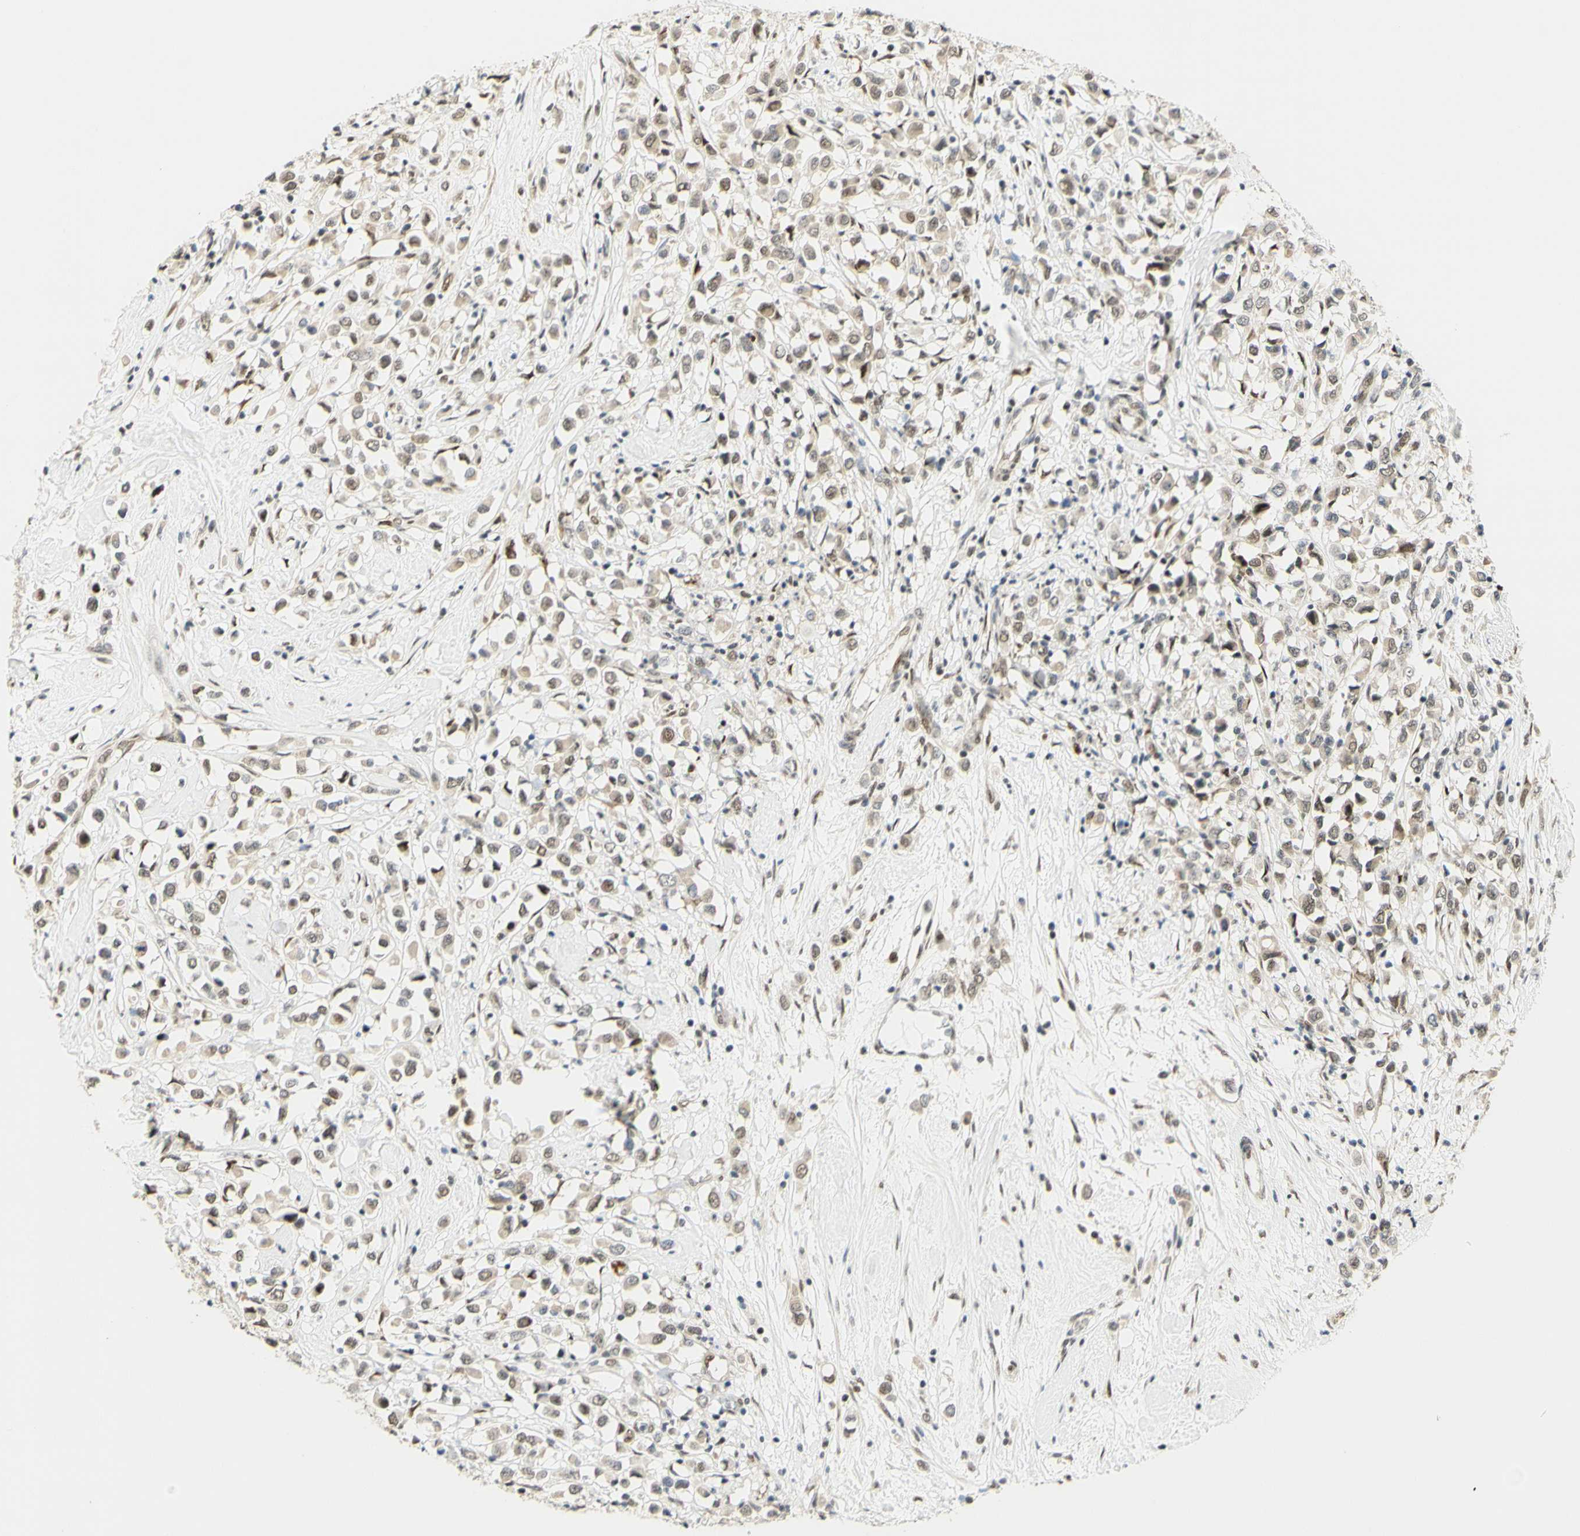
{"staining": {"intensity": "moderate", "quantity": ">75%", "location": "cytoplasmic/membranous,nuclear"}, "tissue": "breast cancer", "cell_type": "Tumor cells", "image_type": "cancer", "snomed": [{"axis": "morphology", "description": "Duct carcinoma"}, {"axis": "topography", "description": "Breast"}], "caption": "High-magnification brightfield microscopy of breast cancer (infiltrating ductal carcinoma) stained with DAB (3,3'-diaminobenzidine) (brown) and counterstained with hematoxylin (blue). tumor cells exhibit moderate cytoplasmic/membranous and nuclear positivity is seen in about>75% of cells.", "gene": "DDX1", "patient": {"sex": "female", "age": 61}}